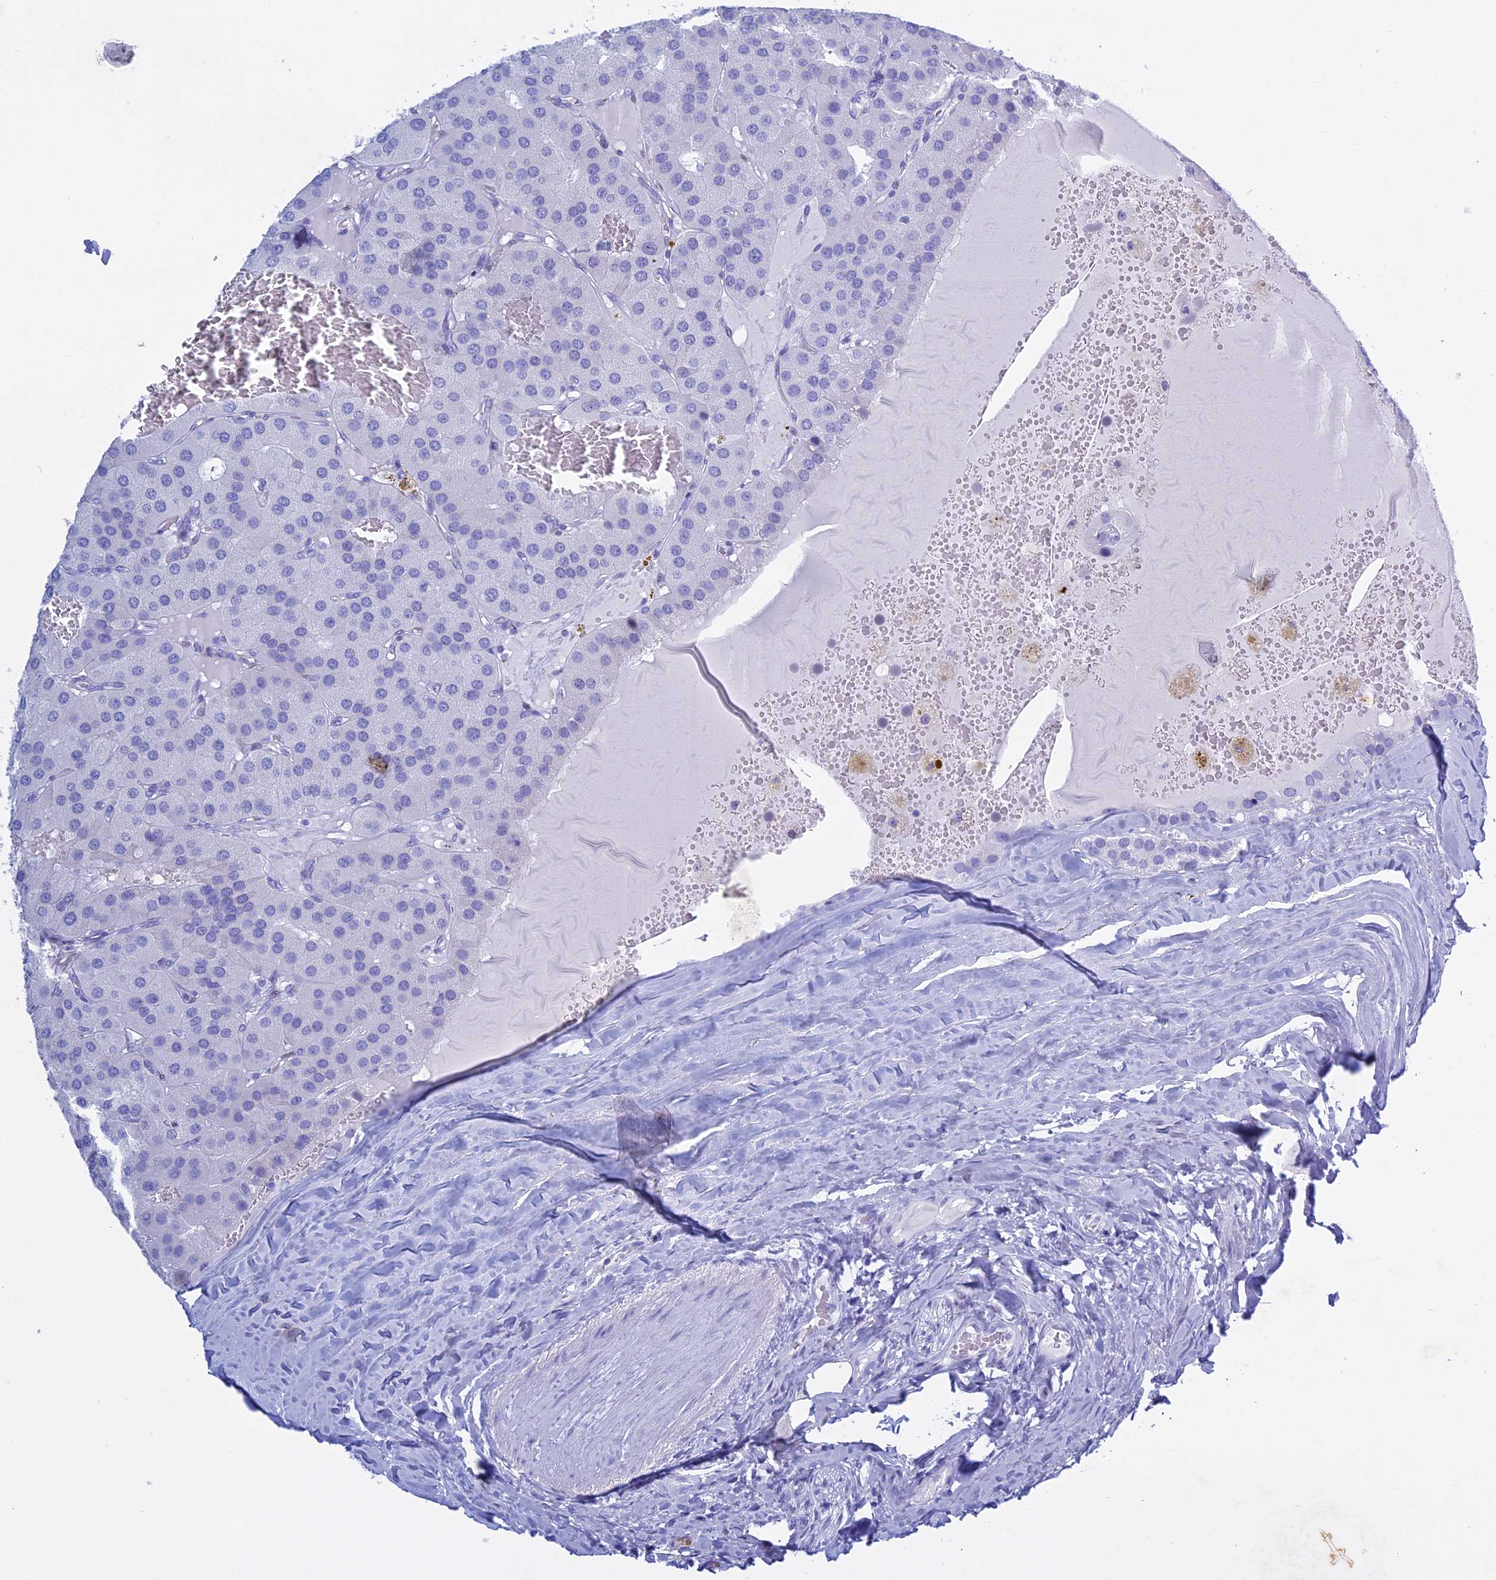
{"staining": {"intensity": "negative", "quantity": "none", "location": "none"}, "tissue": "parathyroid gland", "cell_type": "Glandular cells", "image_type": "normal", "snomed": [{"axis": "morphology", "description": "Normal tissue, NOS"}, {"axis": "morphology", "description": "Adenoma, NOS"}, {"axis": "topography", "description": "Parathyroid gland"}], "caption": "The image shows no significant expression in glandular cells of parathyroid gland. (DAB (3,3'-diaminobenzidine) IHC with hematoxylin counter stain).", "gene": "KCTD21", "patient": {"sex": "female", "age": 86}}